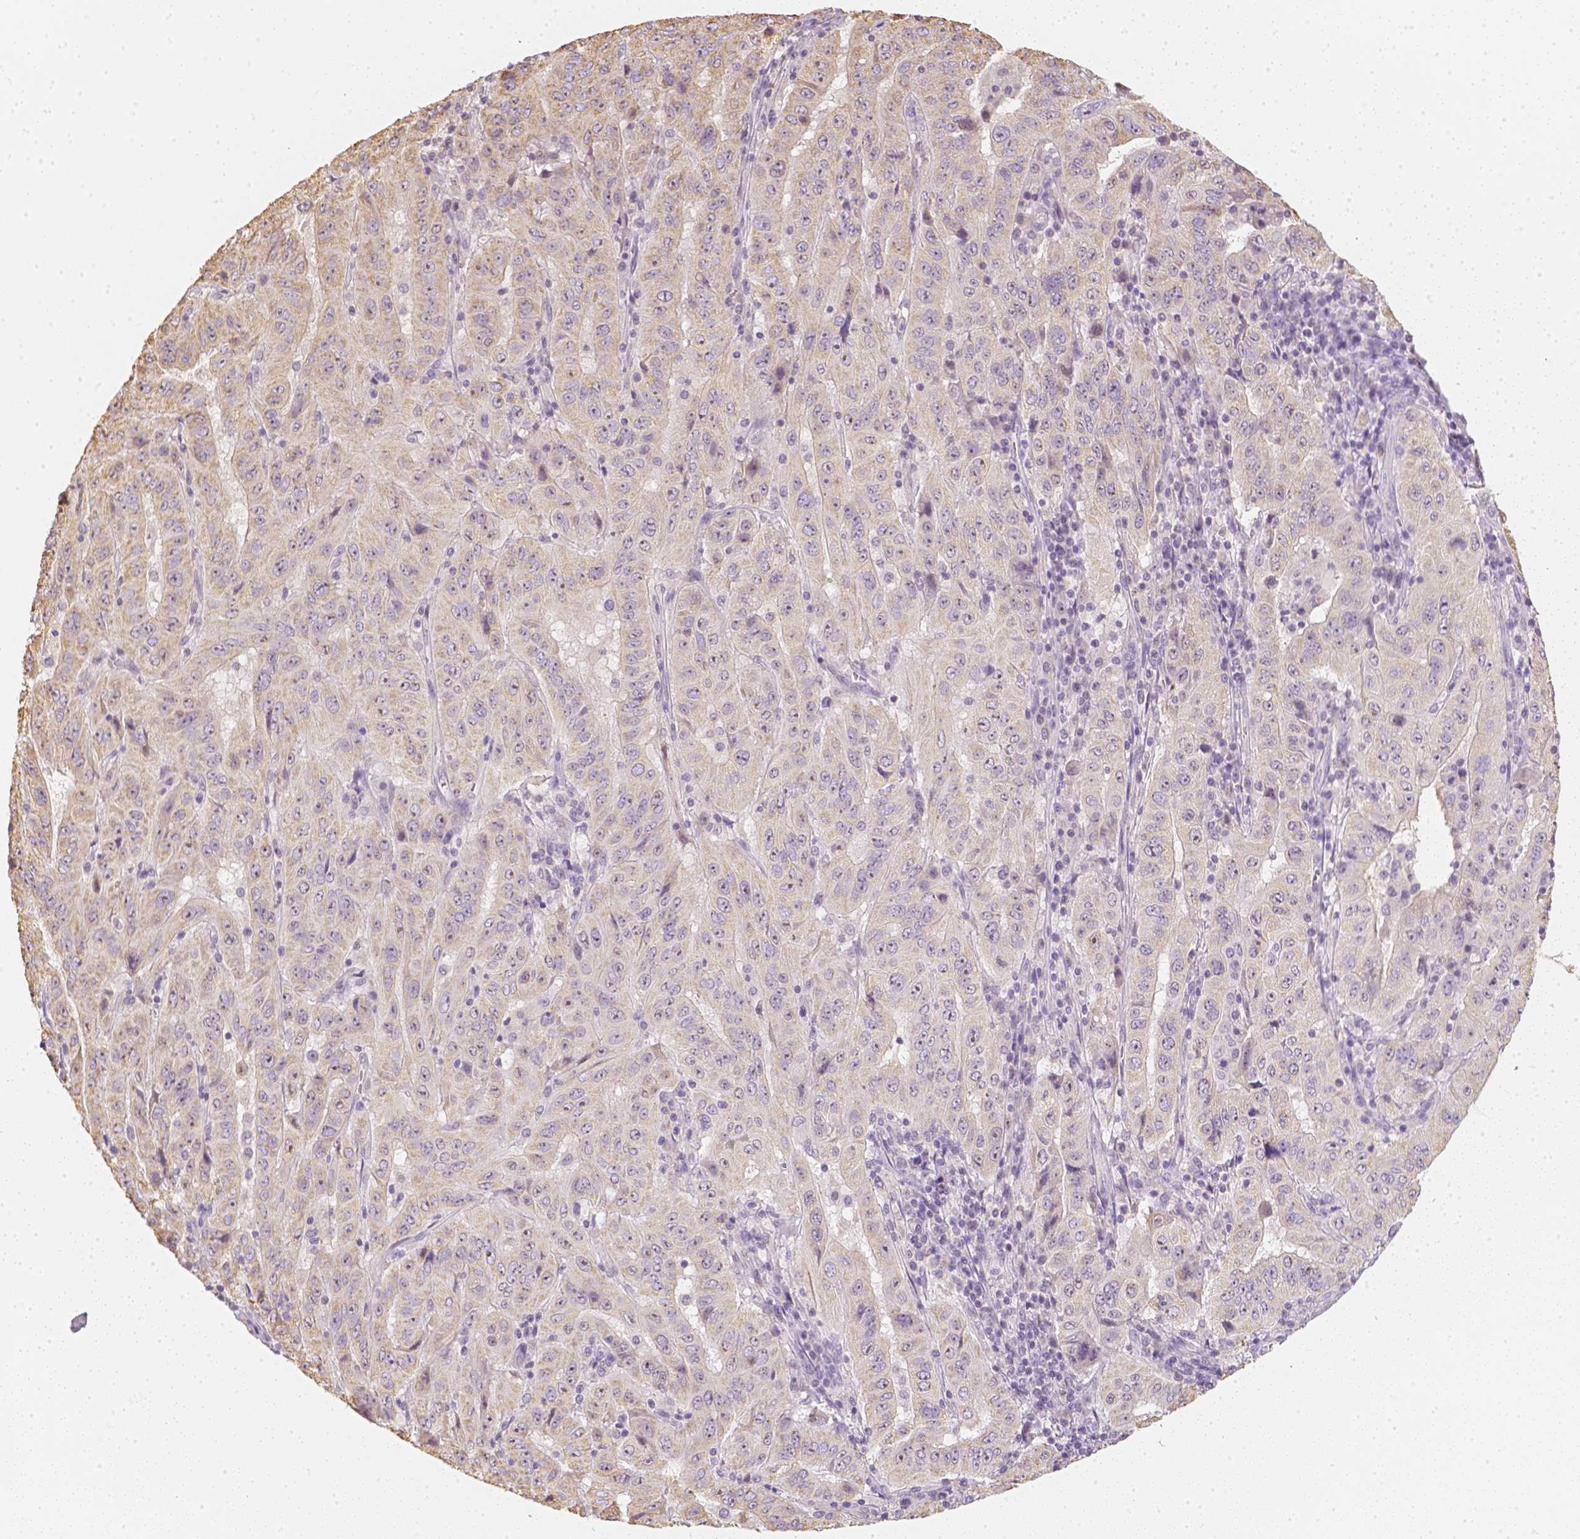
{"staining": {"intensity": "weak", "quantity": ">75%", "location": "cytoplasmic/membranous"}, "tissue": "pancreatic cancer", "cell_type": "Tumor cells", "image_type": "cancer", "snomed": [{"axis": "morphology", "description": "Adenocarcinoma, NOS"}, {"axis": "topography", "description": "Pancreas"}], "caption": "Human pancreatic cancer (adenocarcinoma) stained with a protein marker shows weak staining in tumor cells.", "gene": "NVL", "patient": {"sex": "male", "age": 63}}